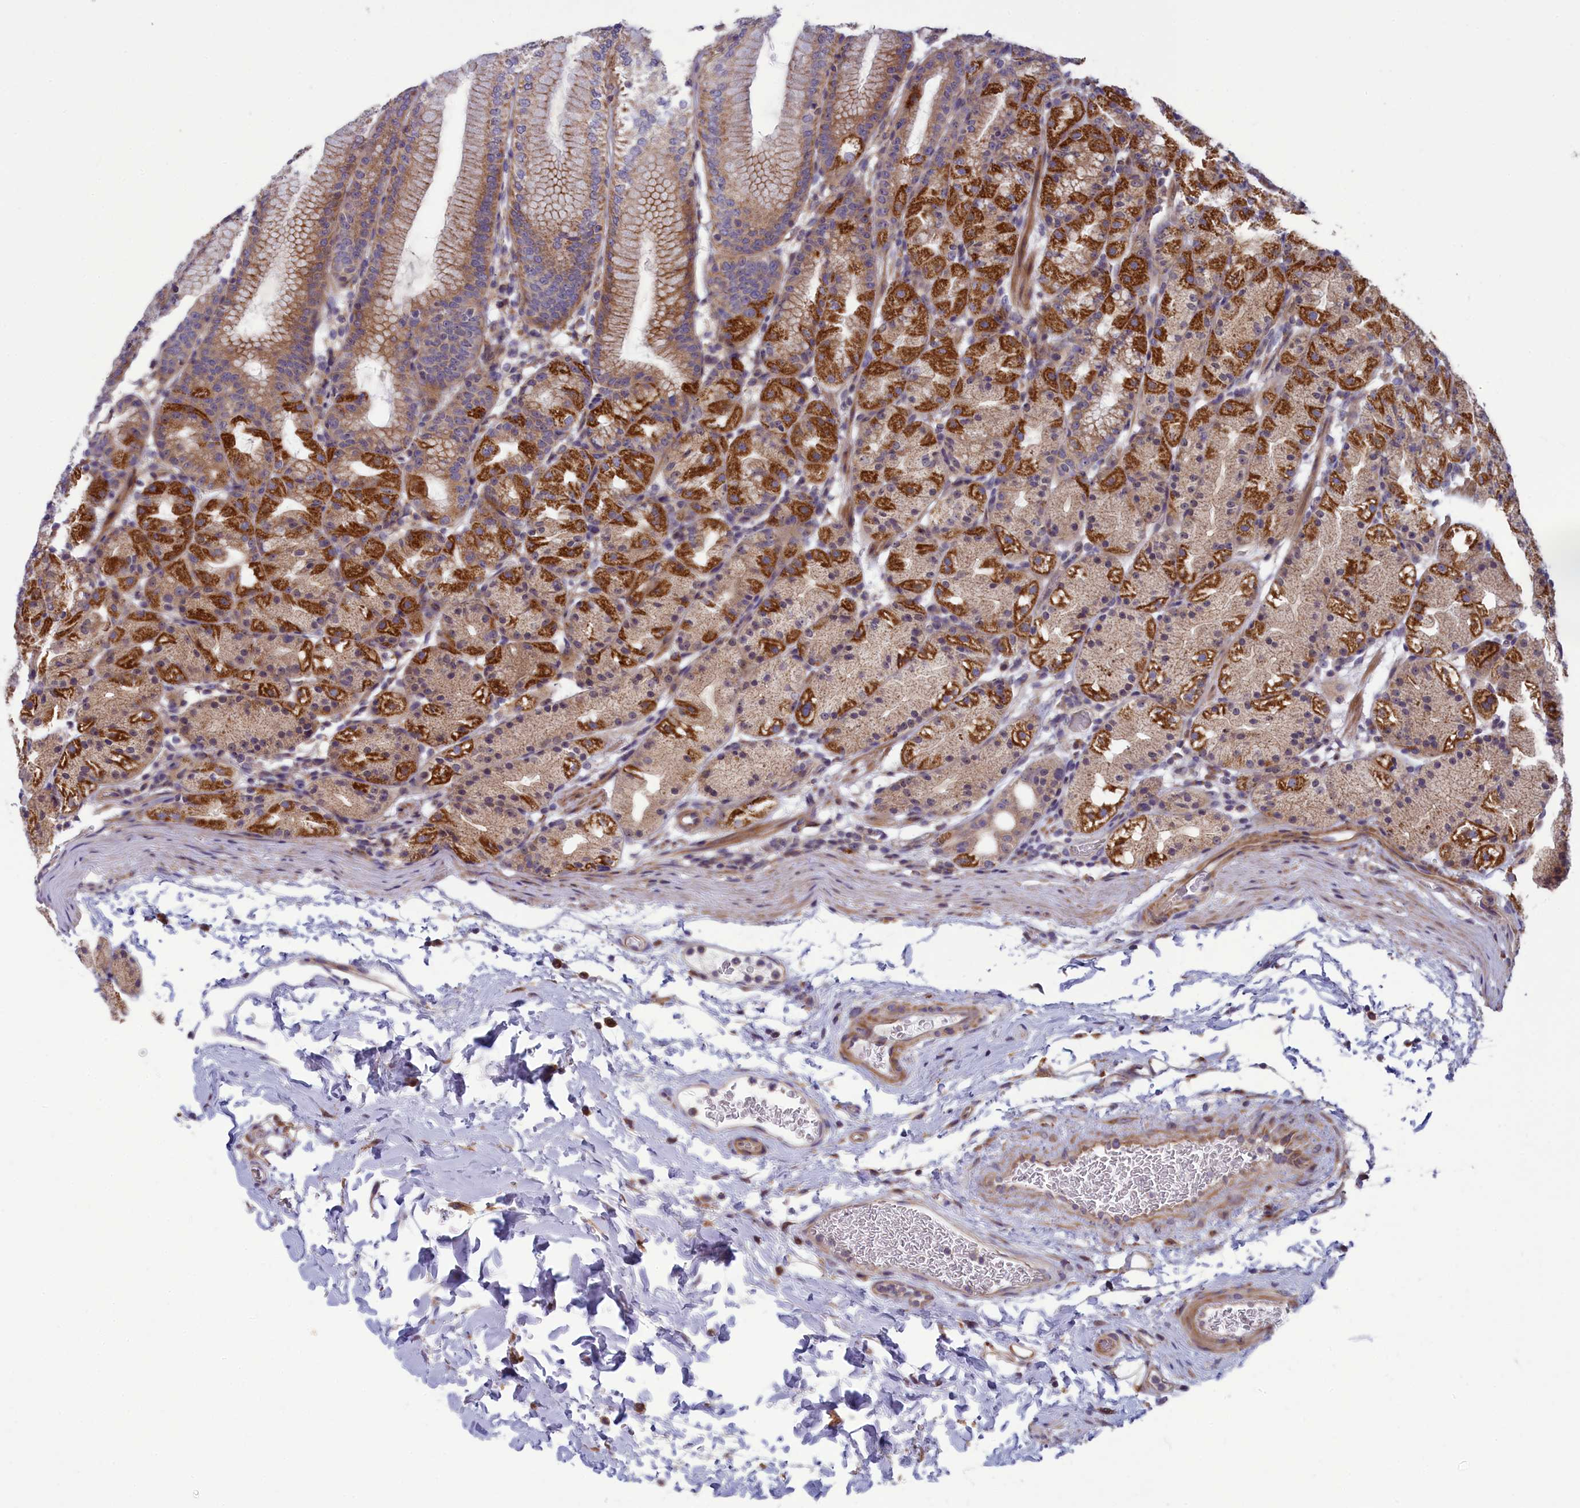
{"staining": {"intensity": "strong", "quantity": "25%-75%", "location": "cytoplasmic/membranous"}, "tissue": "stomach", "cell_type": "Glandular cells", "image_type": "normal", "snomed": [{"axis": "morphology", "description": "Normal tissue, NOS"}, {"axis": "topography", "description": "Stomach, upper"}], "caption": "This photomicrograph demonstrates normal stomach stained with IHC to label a protein in brown. The cytoplasmic/membranous of glandular cells show strong positivity for the protein. Nuclei are counter-stained blue.", "gene": "BLTP2", "patient": {"sex": "male", "age": 48}}